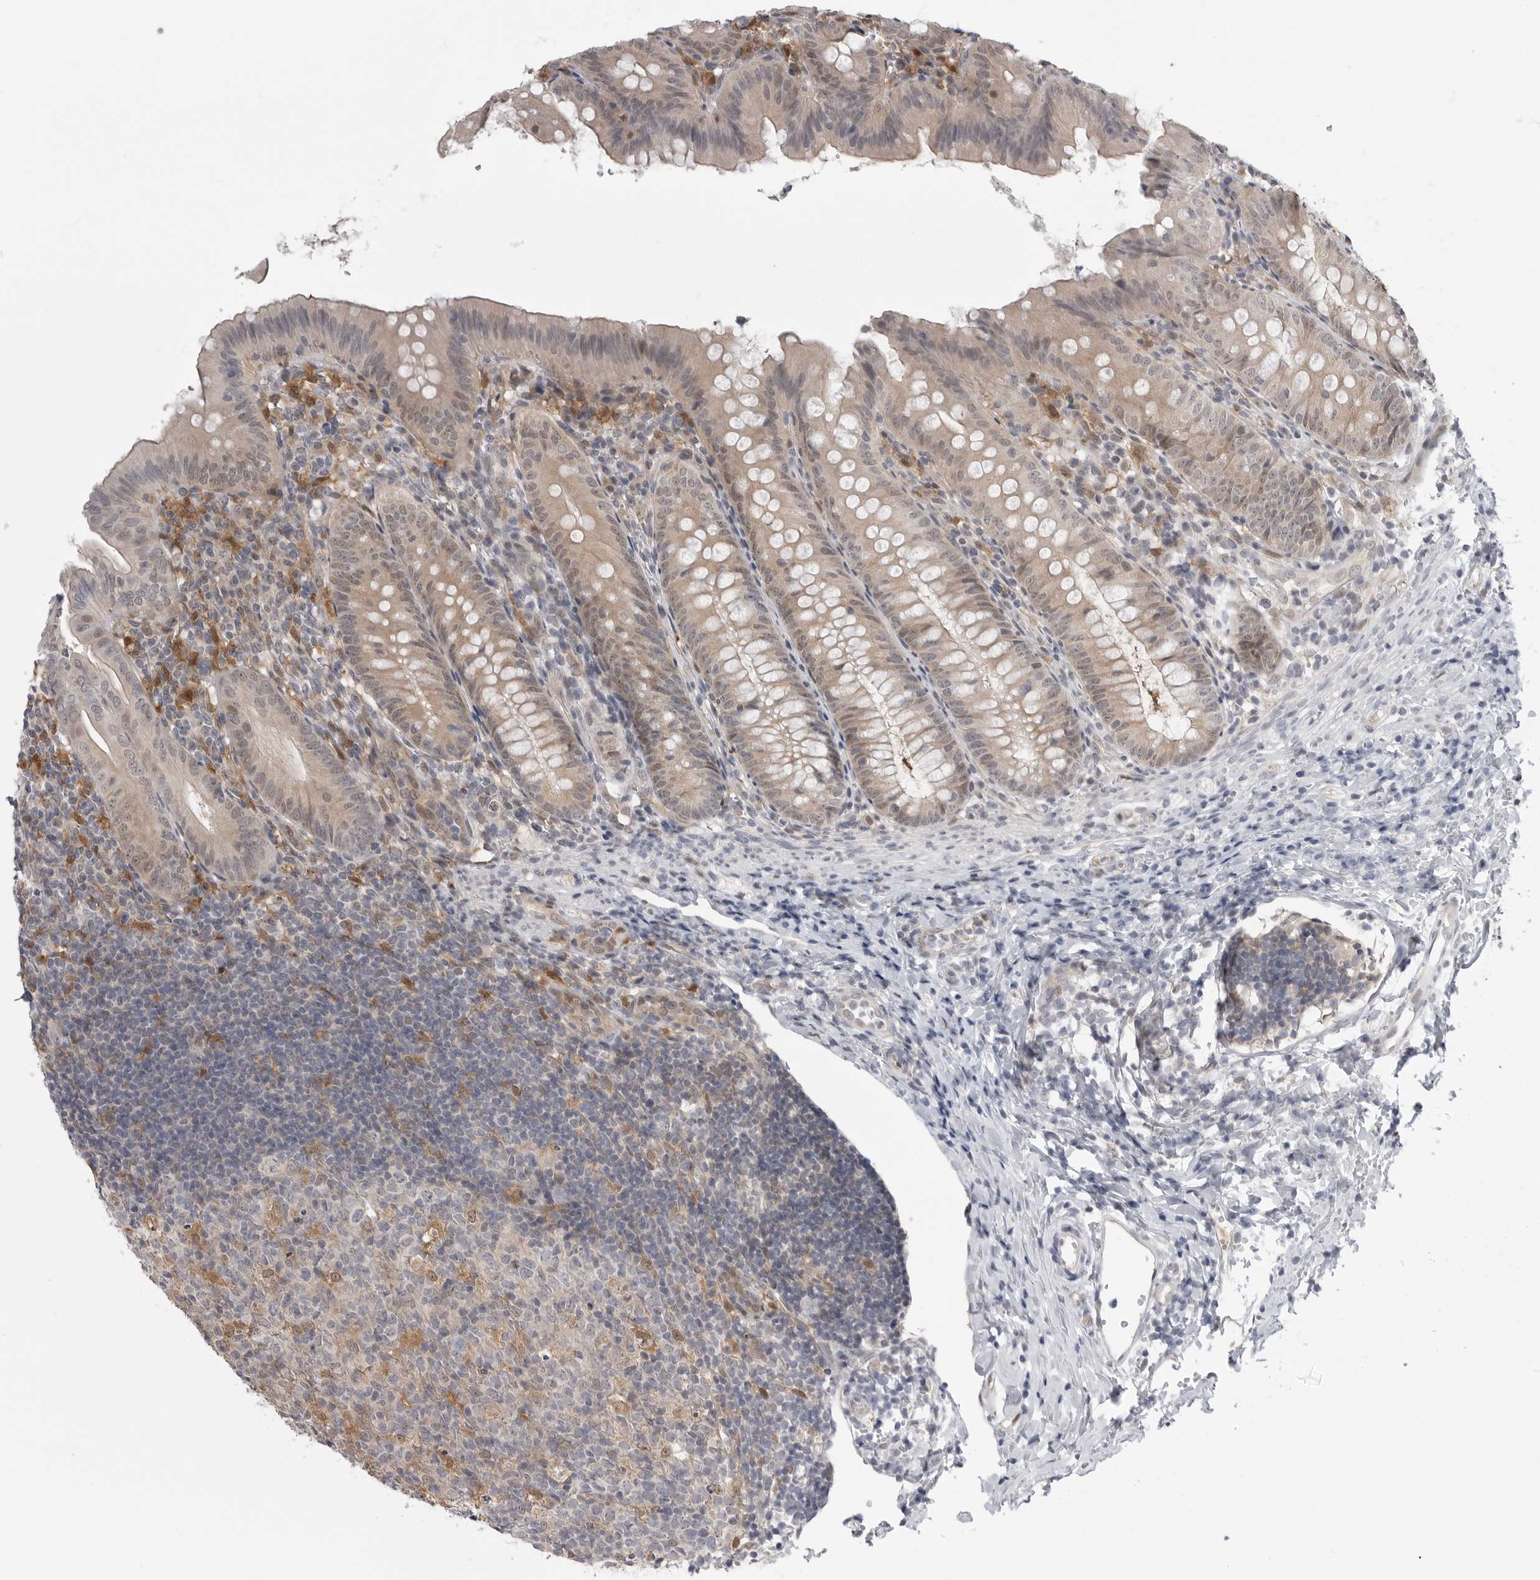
{"staining": {"intensity": "weak", "quantity": "25%-75%", "location": "cytoplasmic/membranous,nuclear"}, "tissue": "appendix", "cell_type": "Glandular cells", "image_type": "normal", "snomed": [{"axis": "morphology", "description": "Normal tissue, NOS"}, {"axis": "topography", "description": "Appendix"}], "caption": "Immunohistochemistry image of unremarkable appendix: appendix stained using immunohistochemistry shows low levels of weak protein expression localized specifically in the cytoplasmic/membranous,nuclear of glandular cells, appearing as a cytoplasmic/membranous,nuclear brown color.", "gene": "PNPO", "patient": {"sex": "male", "age": 1}}